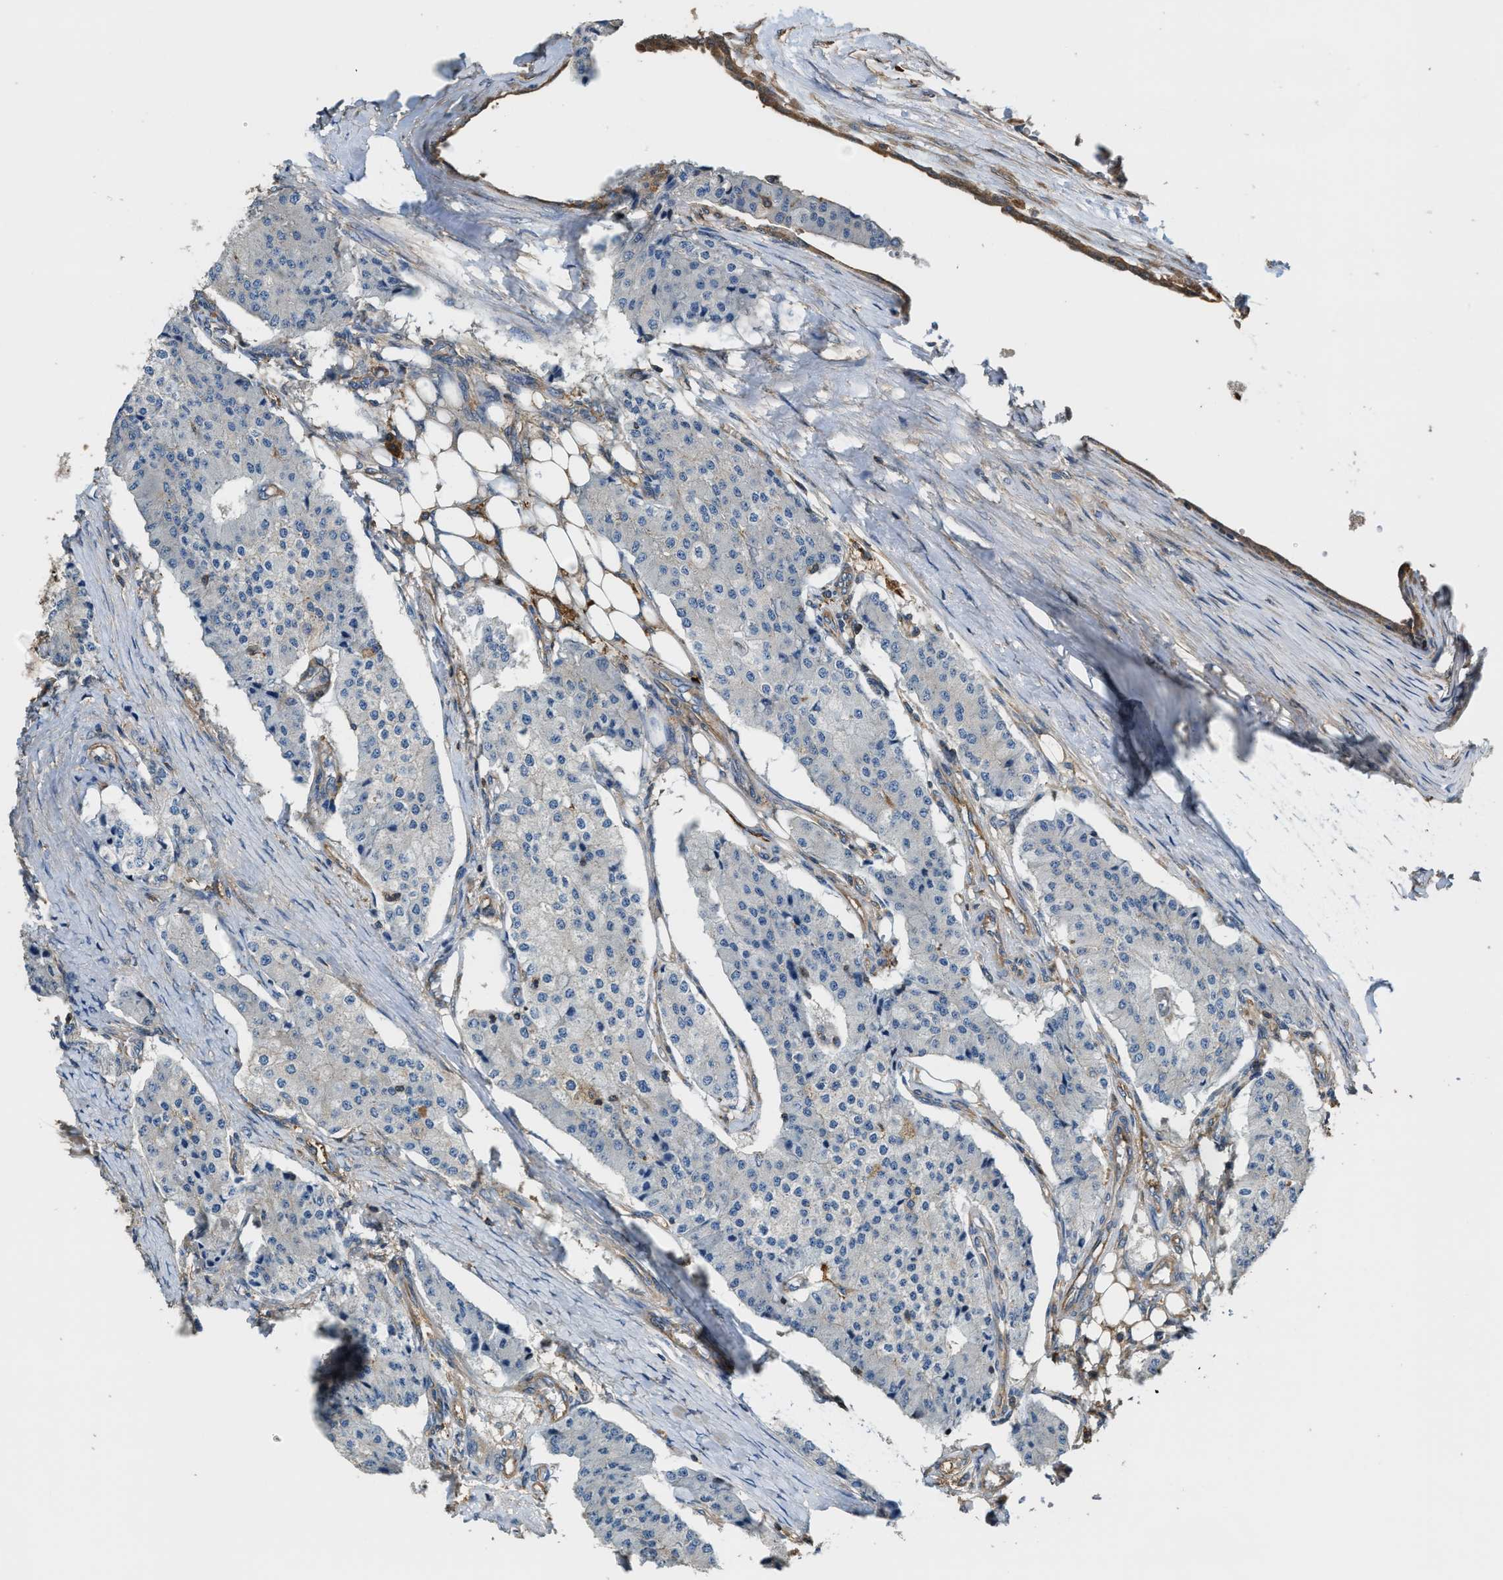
{"staining": {"intensity": "negative", "quantity": "none", "location": "none"}, "tissue": "carcinoid", "cell_type": "Tumor cells", "image_type": "cancer", "snomed": [{"axis": "morphology", "description": "Carcinoid, malignant, NOS"}, {"axis": "topography", "description": "Colon"}], "caption": "The immunohistochemistry image has no significant positivity in tumor cells of carcinoid (malignant) tissue.", "gene": "ATIC", "patient": {"sex": "female", "age": 52}}